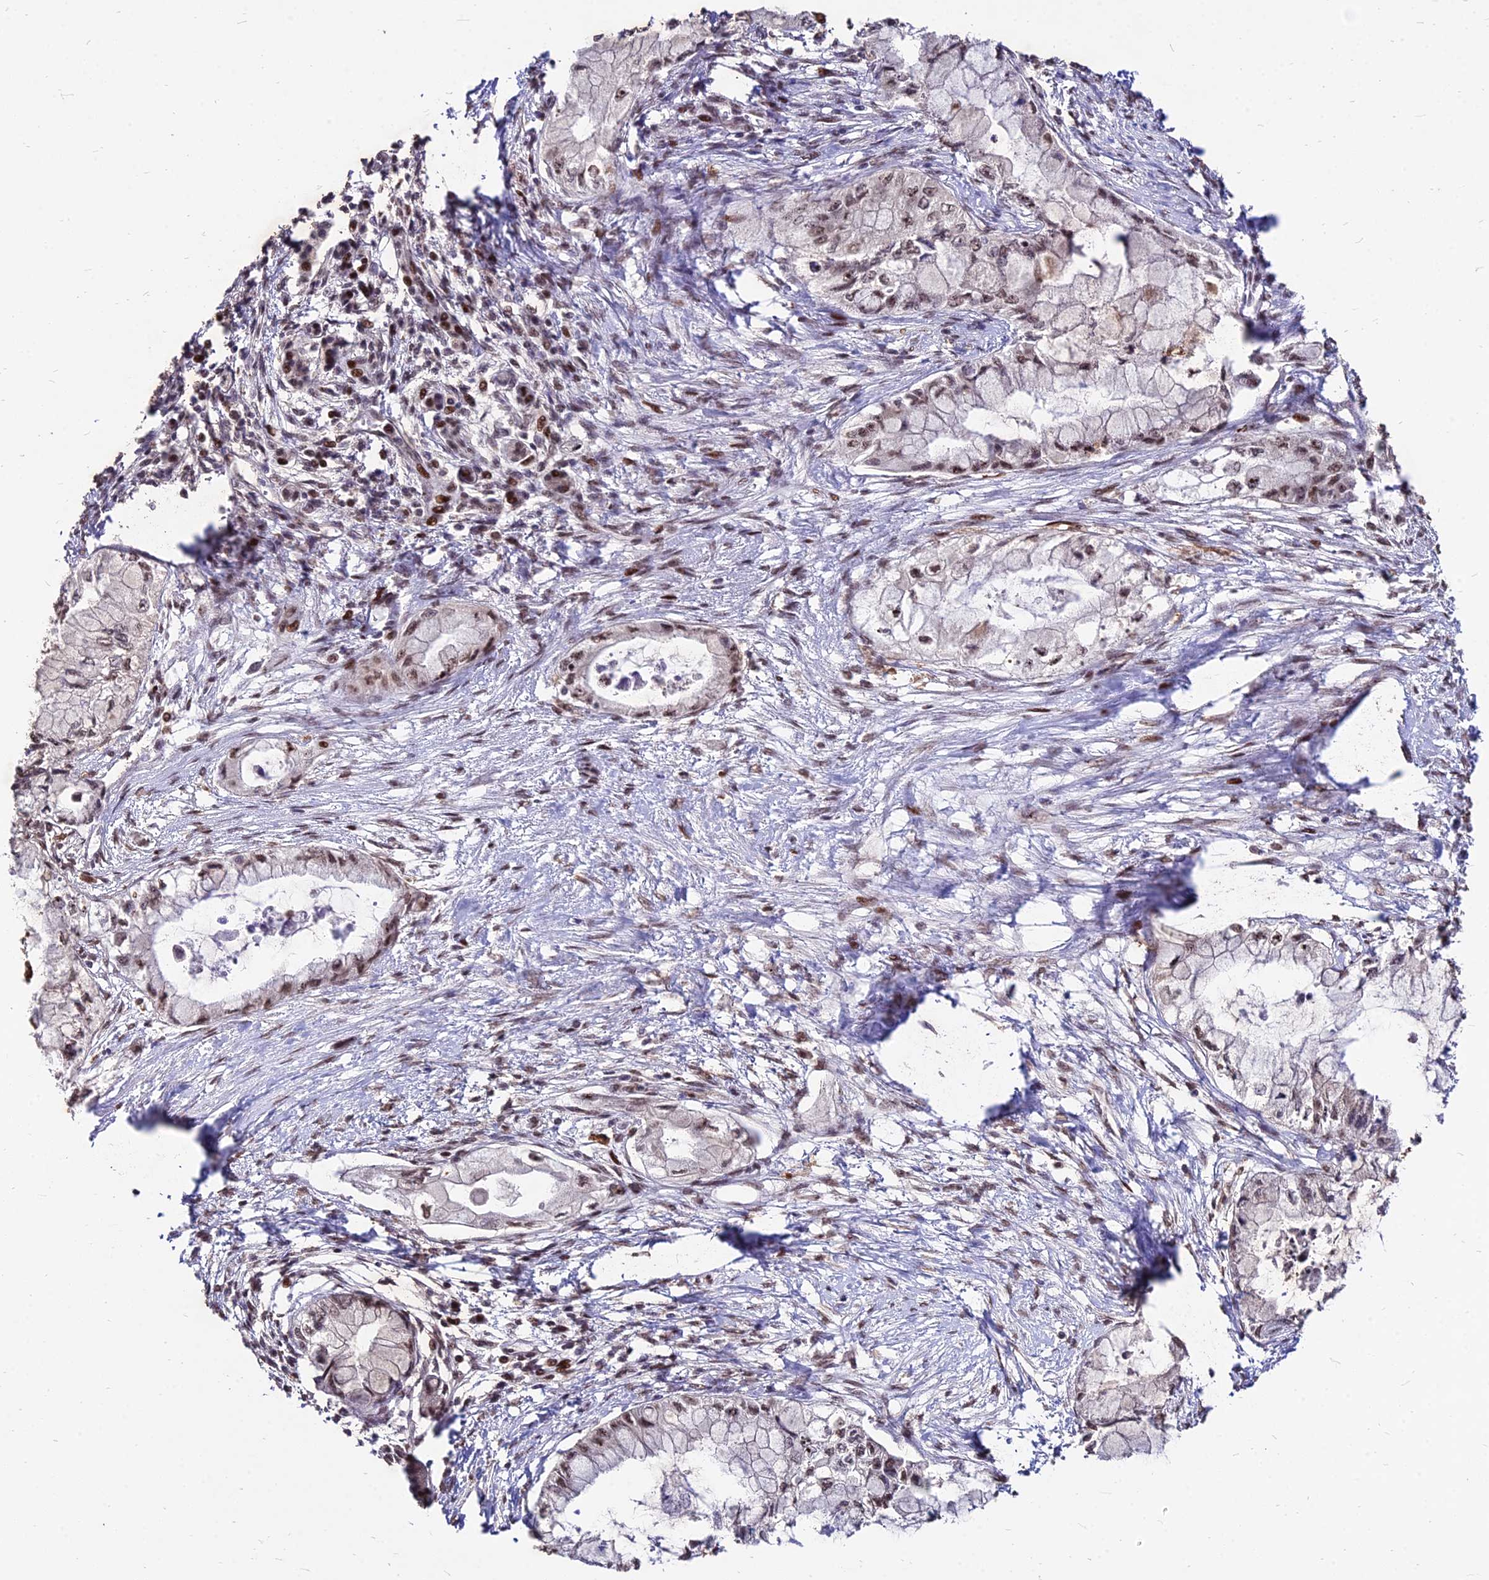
{"staining": {"intensity": "moderate", "quantity": "25%-75%", "location": "nuclear"}, "tissue": "pancreatic cancer", "cell_type": "Tumor cells", "image_type": "cancer", "snomed": [{"axis": "morphology", "description": "Adenocarcinoma, NOS"}, {"axis": "topography", "description": "Pancreas"}], "caption": "Protein staining of pancreatic cancer (adenocarcinoma) tissue exhibits moderate nuclear staining in approximately 25%-75% of tumor cells. (Stains: DAB (3,3'-diaminobenzidine) in brown, nuclei in blue, Microscopy: brightfield microscopy at high magnification).", "gene": "ZBED4", "patient": {"sex": "male", "age": 48}}